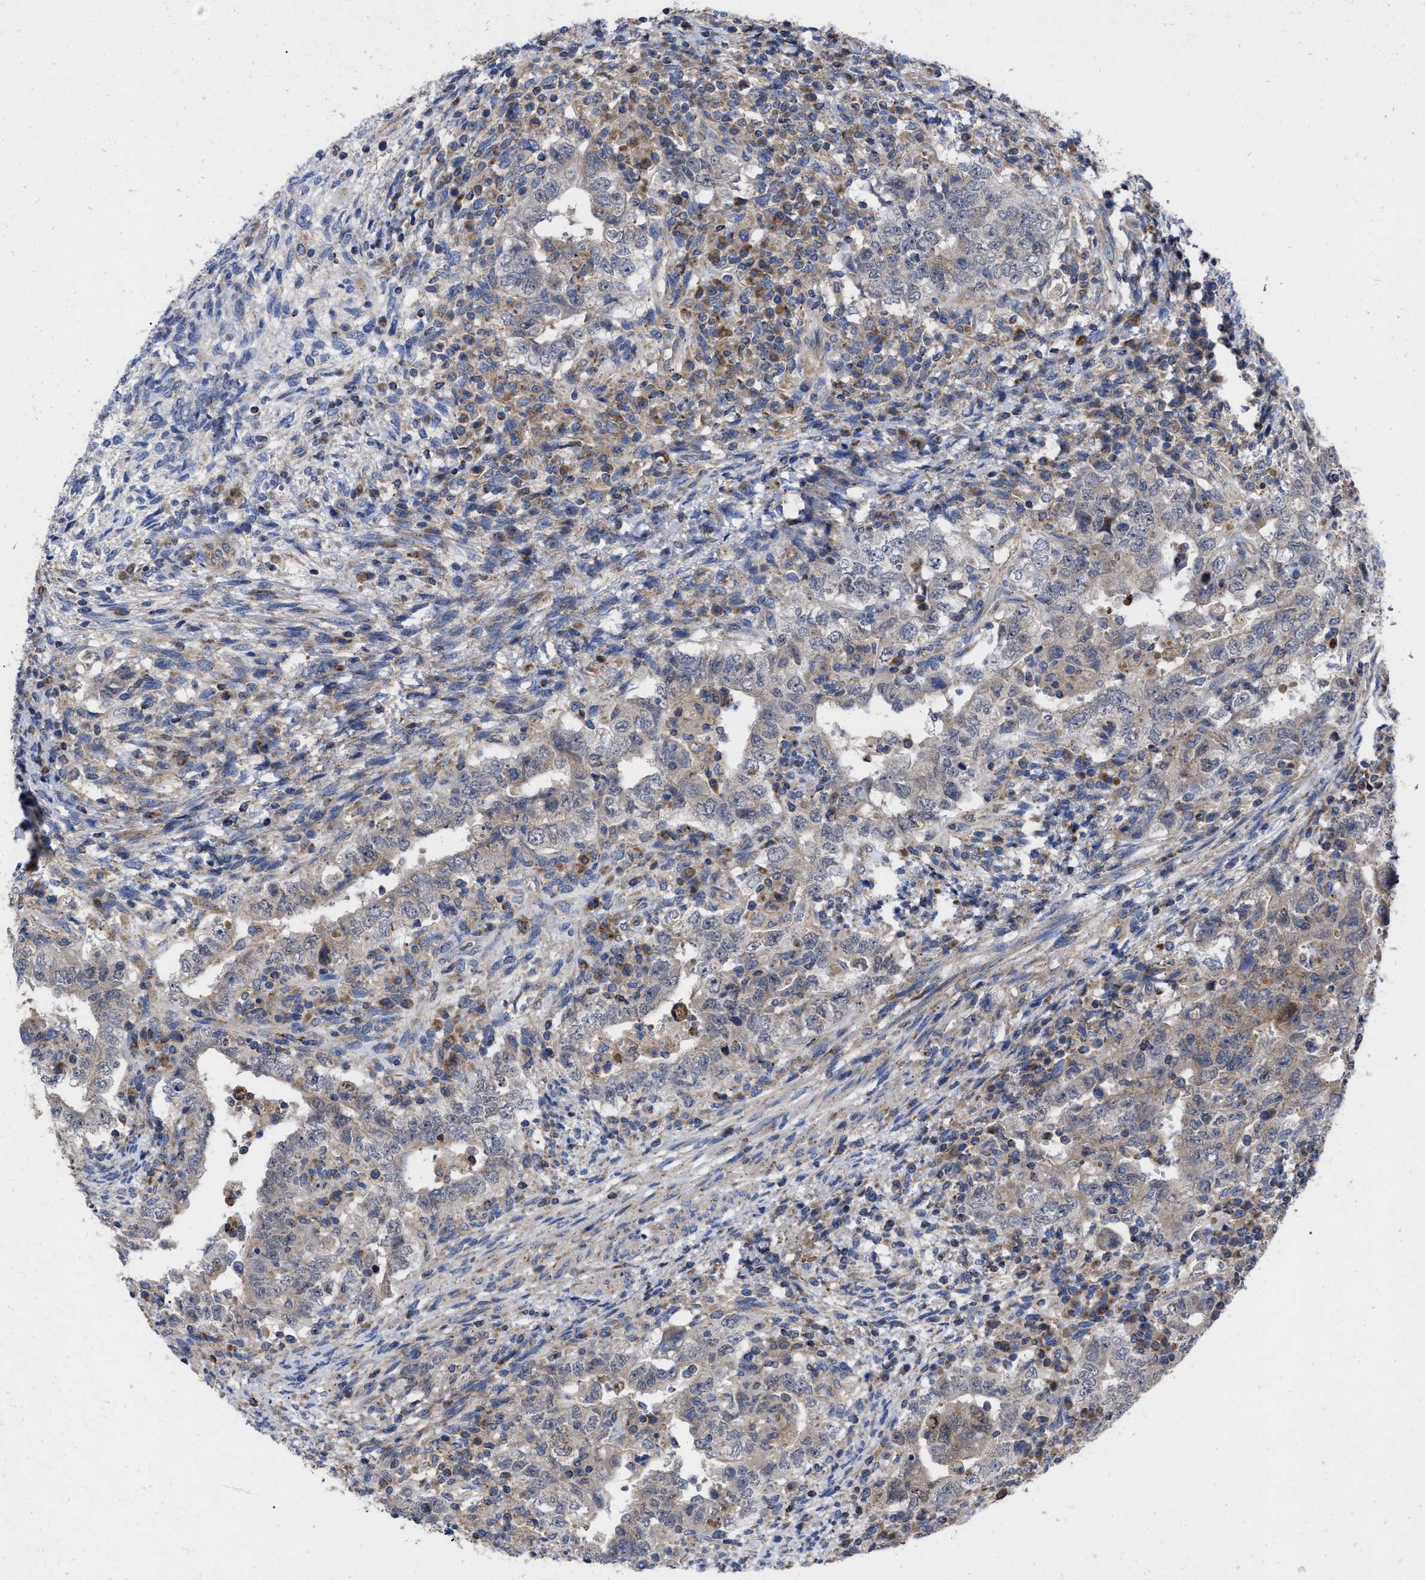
{"staining": {"intensity": "weak", "quantity": "25%-75%", "location": "cytoplasmic/membranous"}, "tissue": "testis cancer", "cell_type": "Tumor cells", "image_type": "cancer", "snomed": [{"axis": "morphology", "description": "Carcinoma, Embryonal, NOS"}, {"axis": "topography", "description": "Testis"}], "caption": "This photomicrograph shows immunohistochemistry staining of human embryonal carcinoma (testis), with low weak cytoplasmic/membranous positivity in approximately 25%-75% of tumor cells.", "gene": "CDKN2C", "patient": {"sex": "male", "age": 26}}